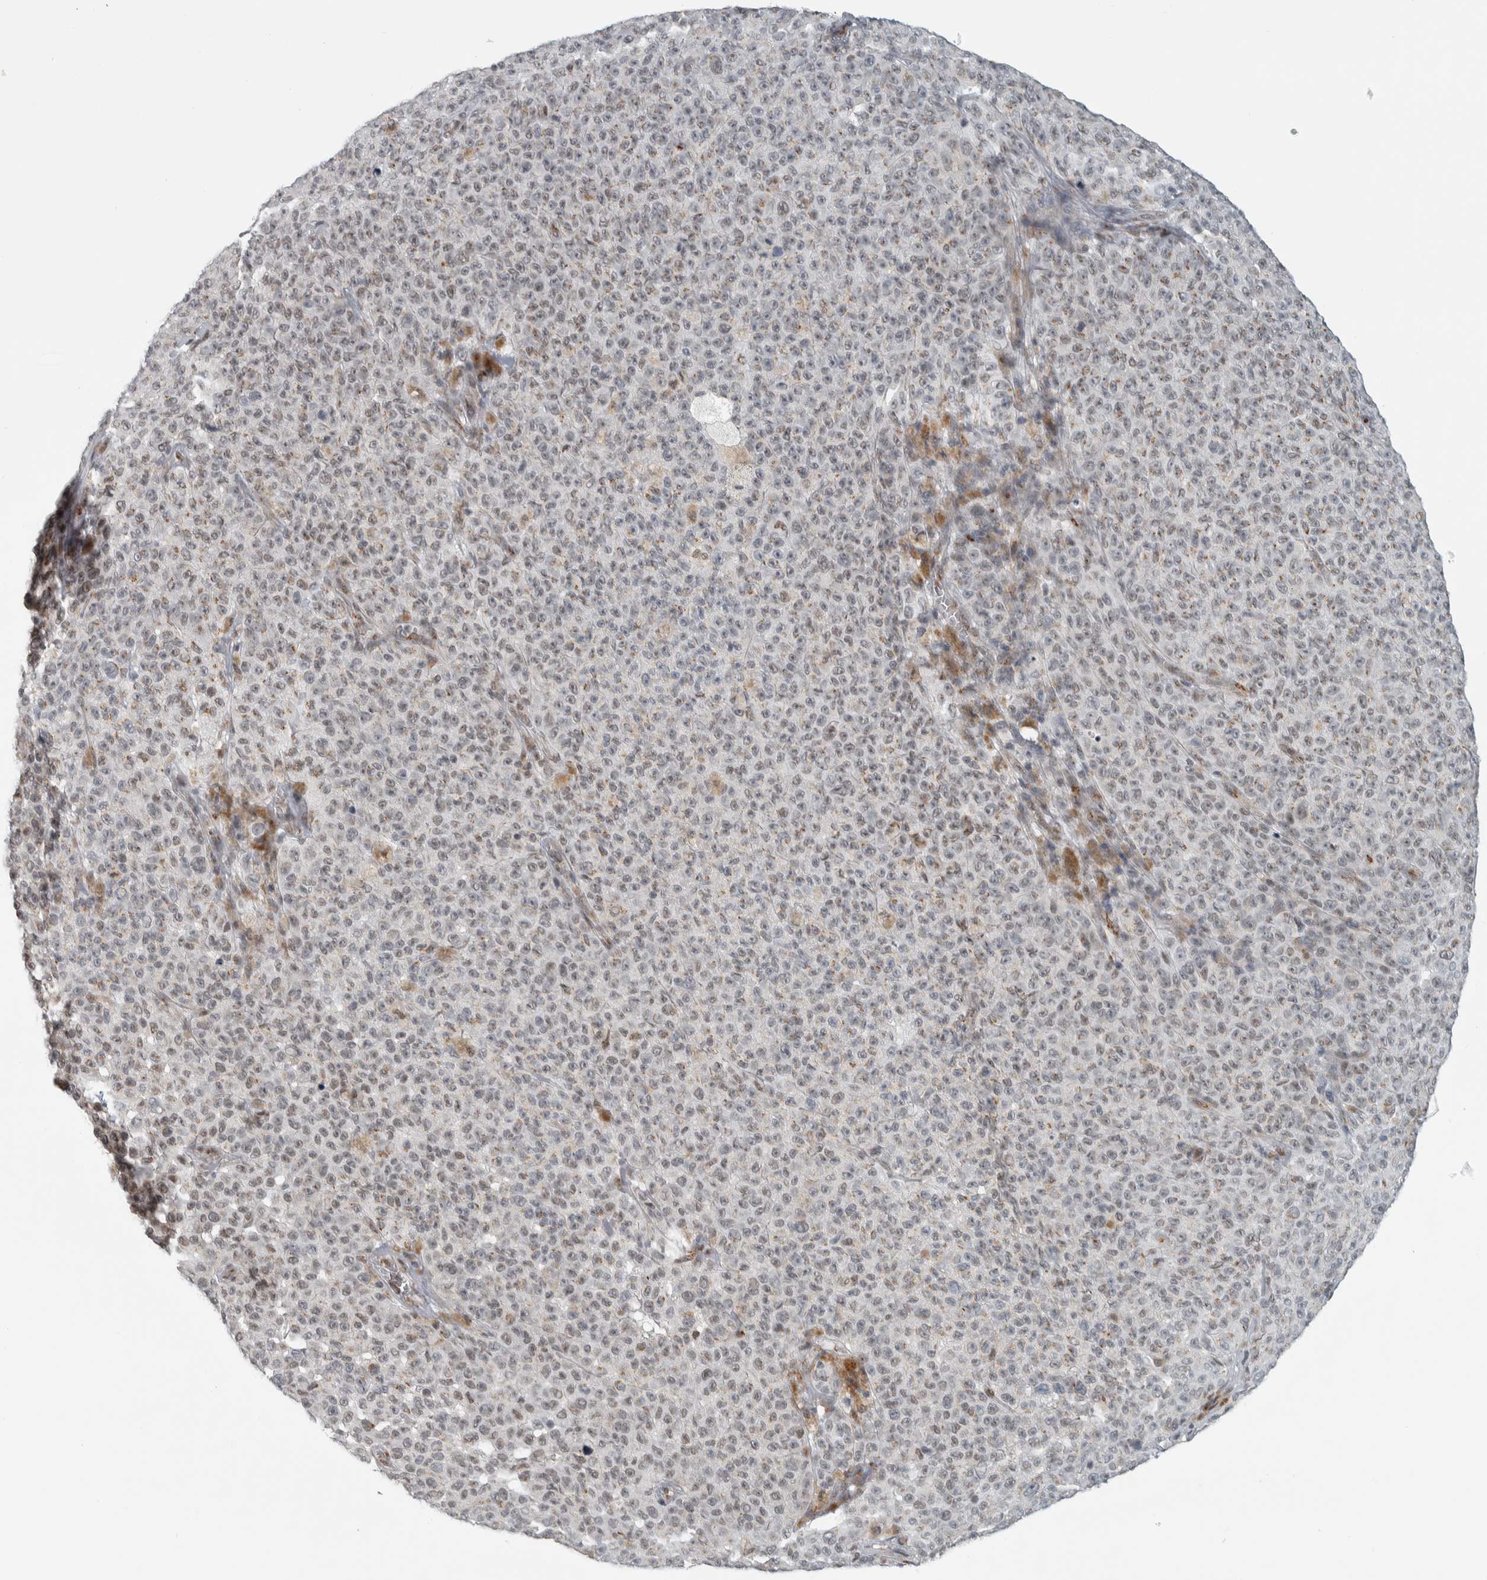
{"staining": {"intensity": "weak", "quantity": "25%-75%", "location": "cytoplasmic/membranous,nuclear"}, "tissue": "melanoma", "cell_type": "Tumor cells", "image_type": "cancer", "snomed": [{"axis": "morphology", "description": "Malignant melanoma, NOS"}, {"axis": "topography", "description": "Skin"}], "caption": "Brown immunohistochemical staining in melanoma exhibits weak cytoplasmic/membranous and nuclear positivity in approximately 25%-75% of tumor cells.", "gene": "ZMYND8", "patient": {"sex": "female", "age": 82}}